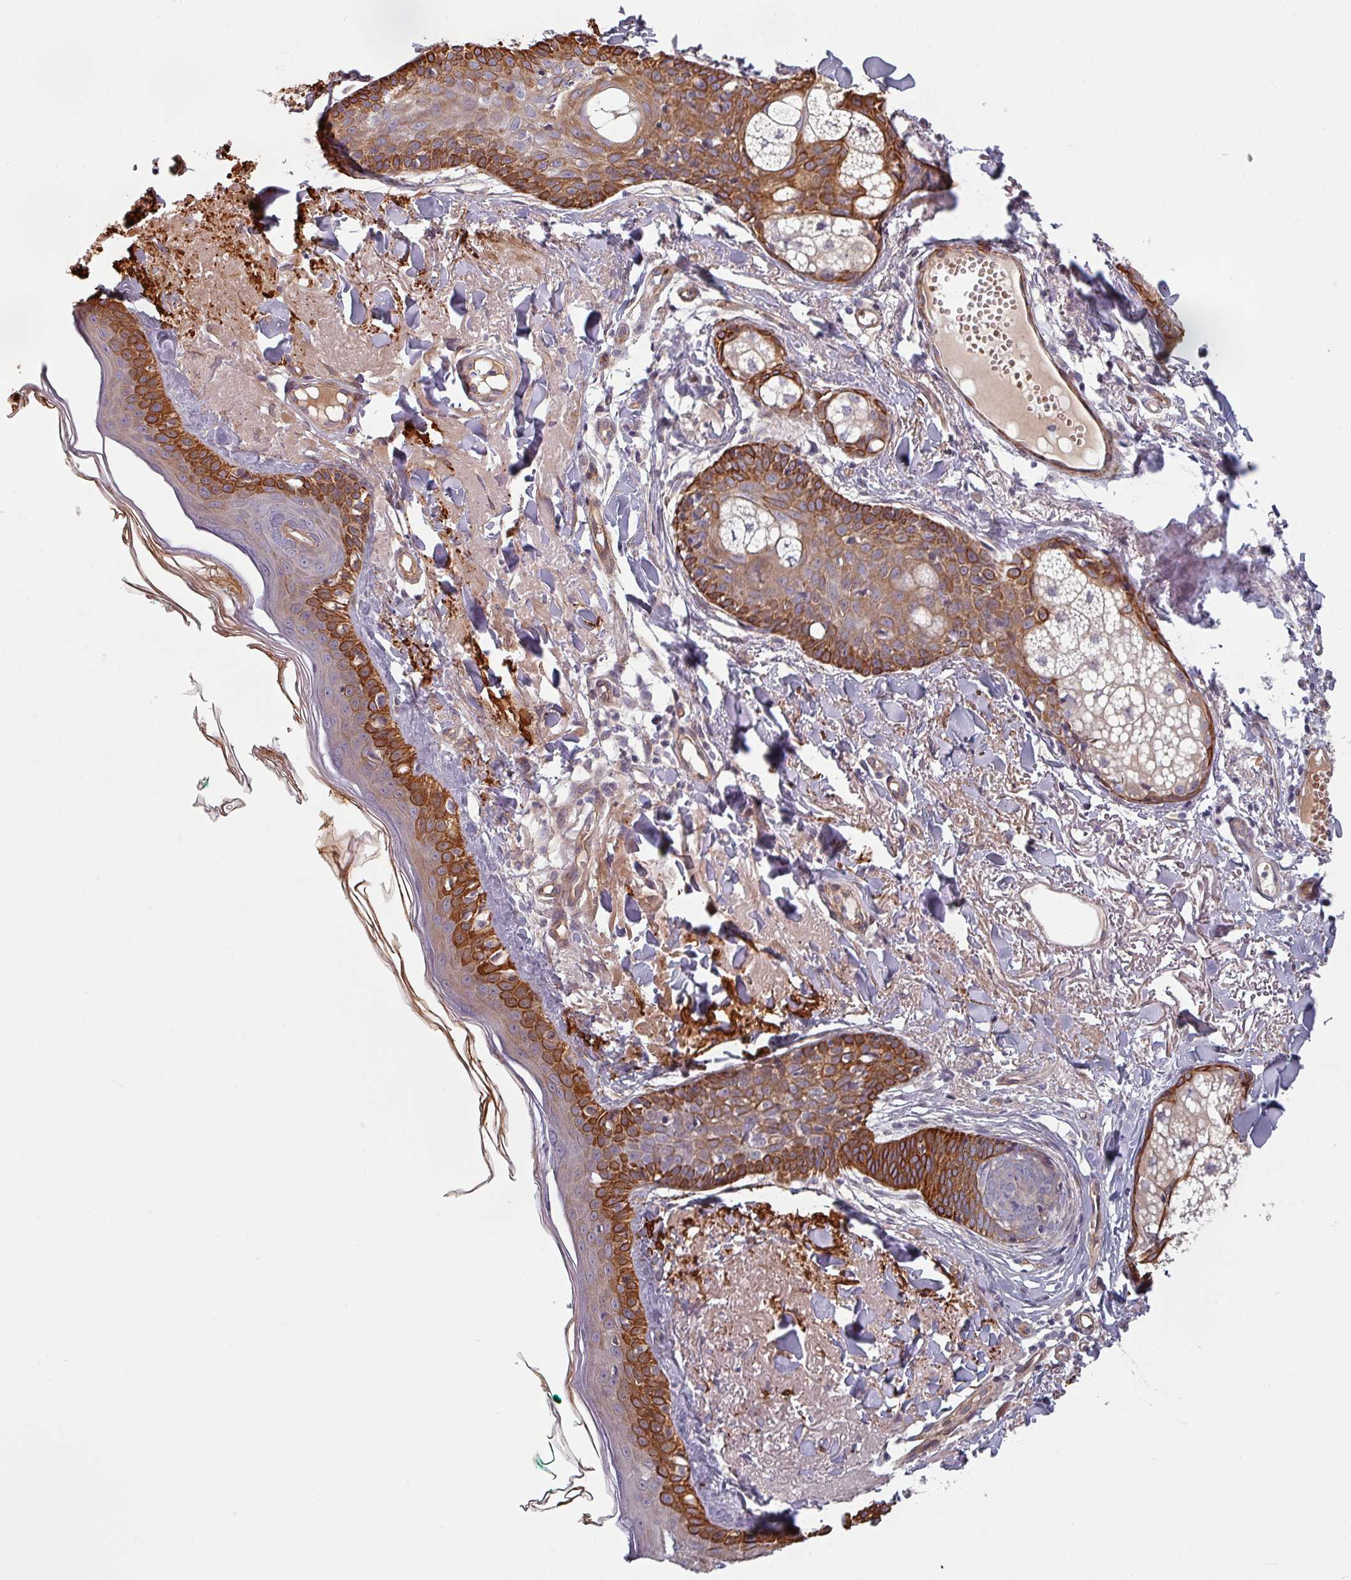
{"staining": {"intensity": "negative", "quantity": "none", "location": "none"}, "tissue": "skin", "cell_type": "Fibroblasts", "image_type": "normal", "snomed": [{"axis": "morphology", "description": "Normal tissue, NOS"}, {"axis": "morphology", "description": "Malignant melanoma, NOS"}, {"axis": "topography", "description": "Skin"}], "caption": "This is a image of IHC staining of unremarkable skin, which shows no expression in fibroblasts.", "gene": "C4BPB", "patient": {"sex": "male", "age": 80}}